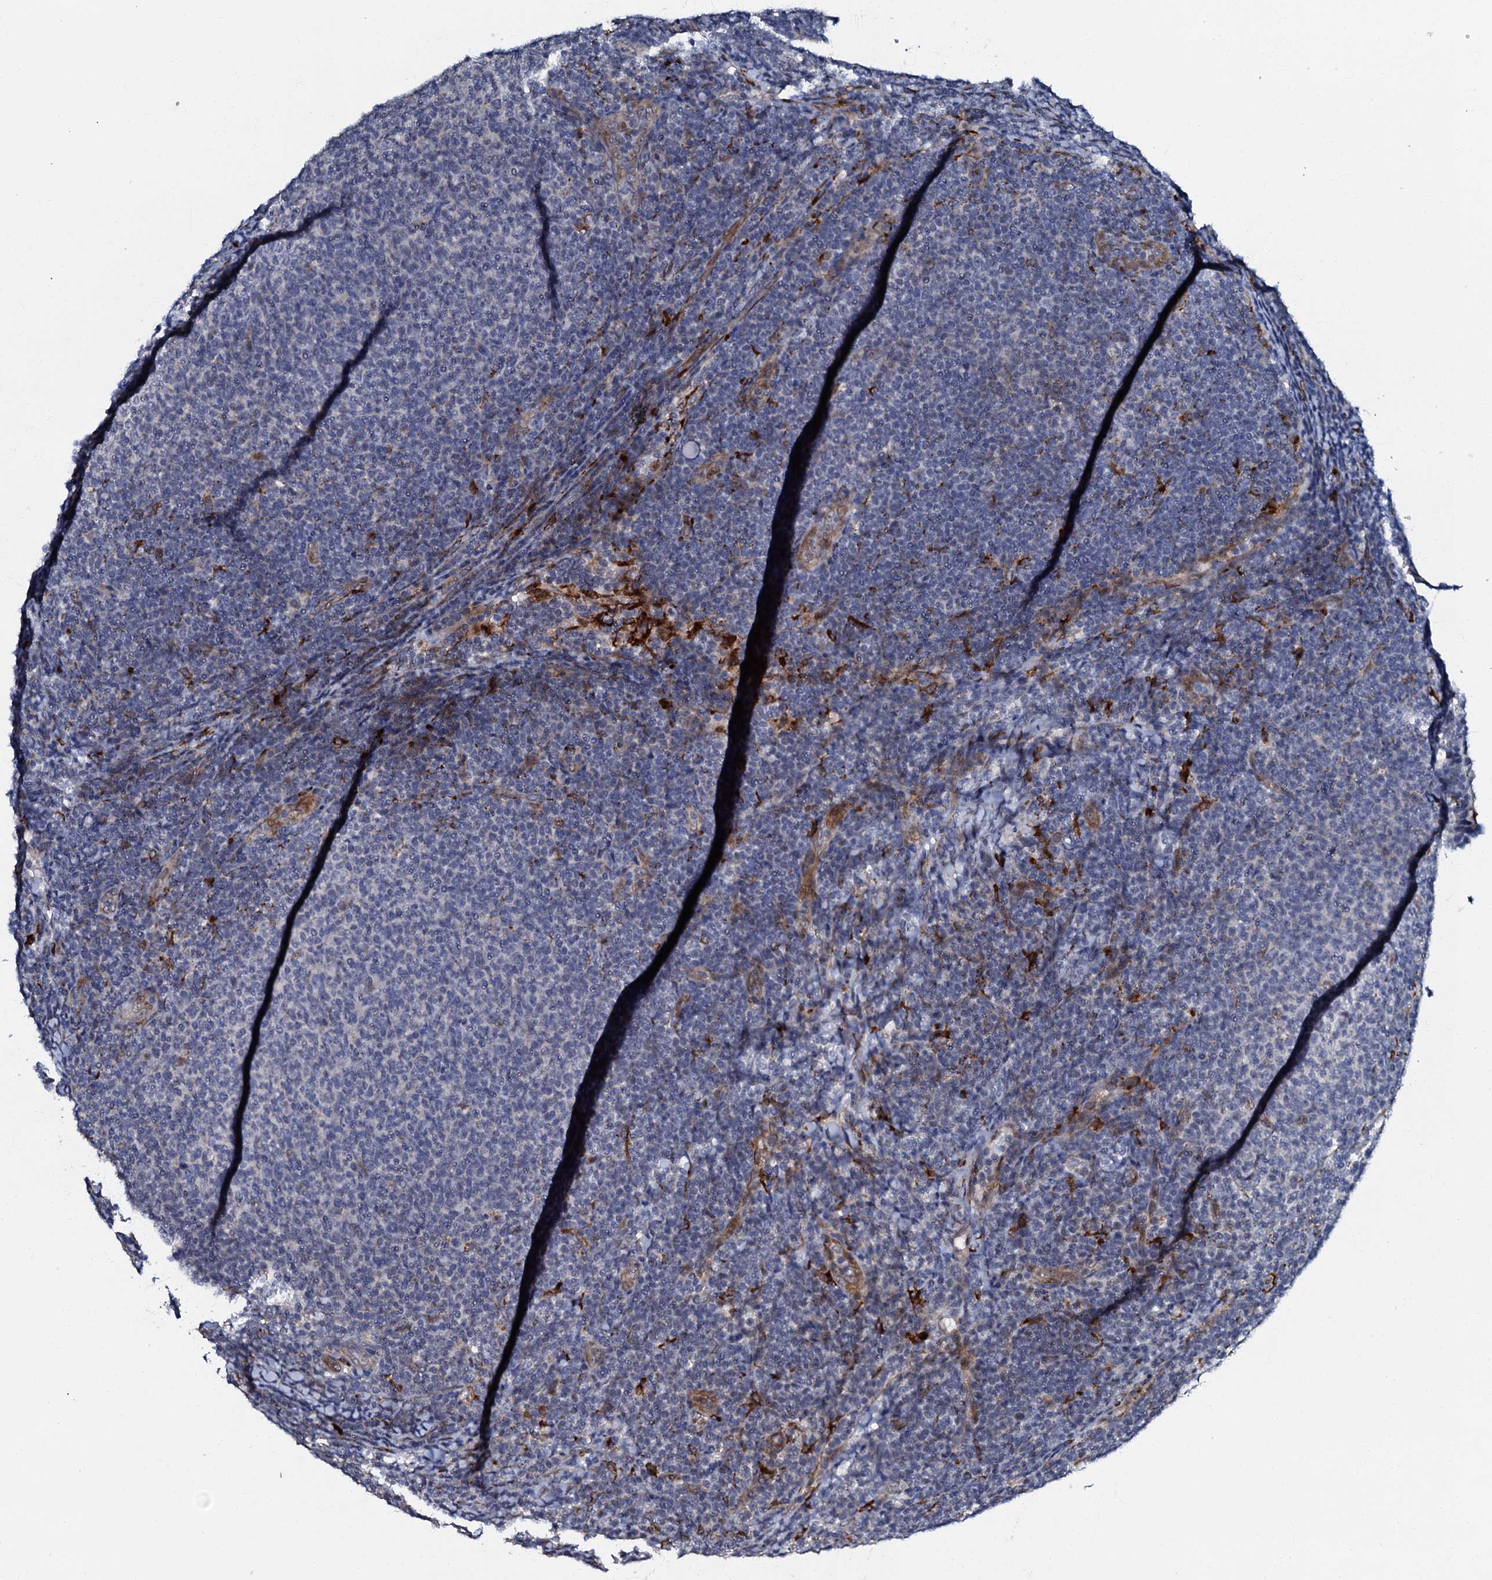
{"staining": {"intensity": "negative", "quantity": "none", "location": "none"}, "tissue": "lymphoma", "cell_type": "Tumor cells", "image_type": "cancer", "snomed": [{"axis": "morphology", "description": "Malignant lymphoma, non-Hodgkin's type, Low grade"}, {"axis": "topography", "description": "Lymph node"}], "caption": "This is a image of IHC staining of low-grade malignant lymphoma, non-Hodgkin's type, which shows no positivity in tumor cells.", "gene": "OLAH", "patient": {"sex": "male", "age": 66}}